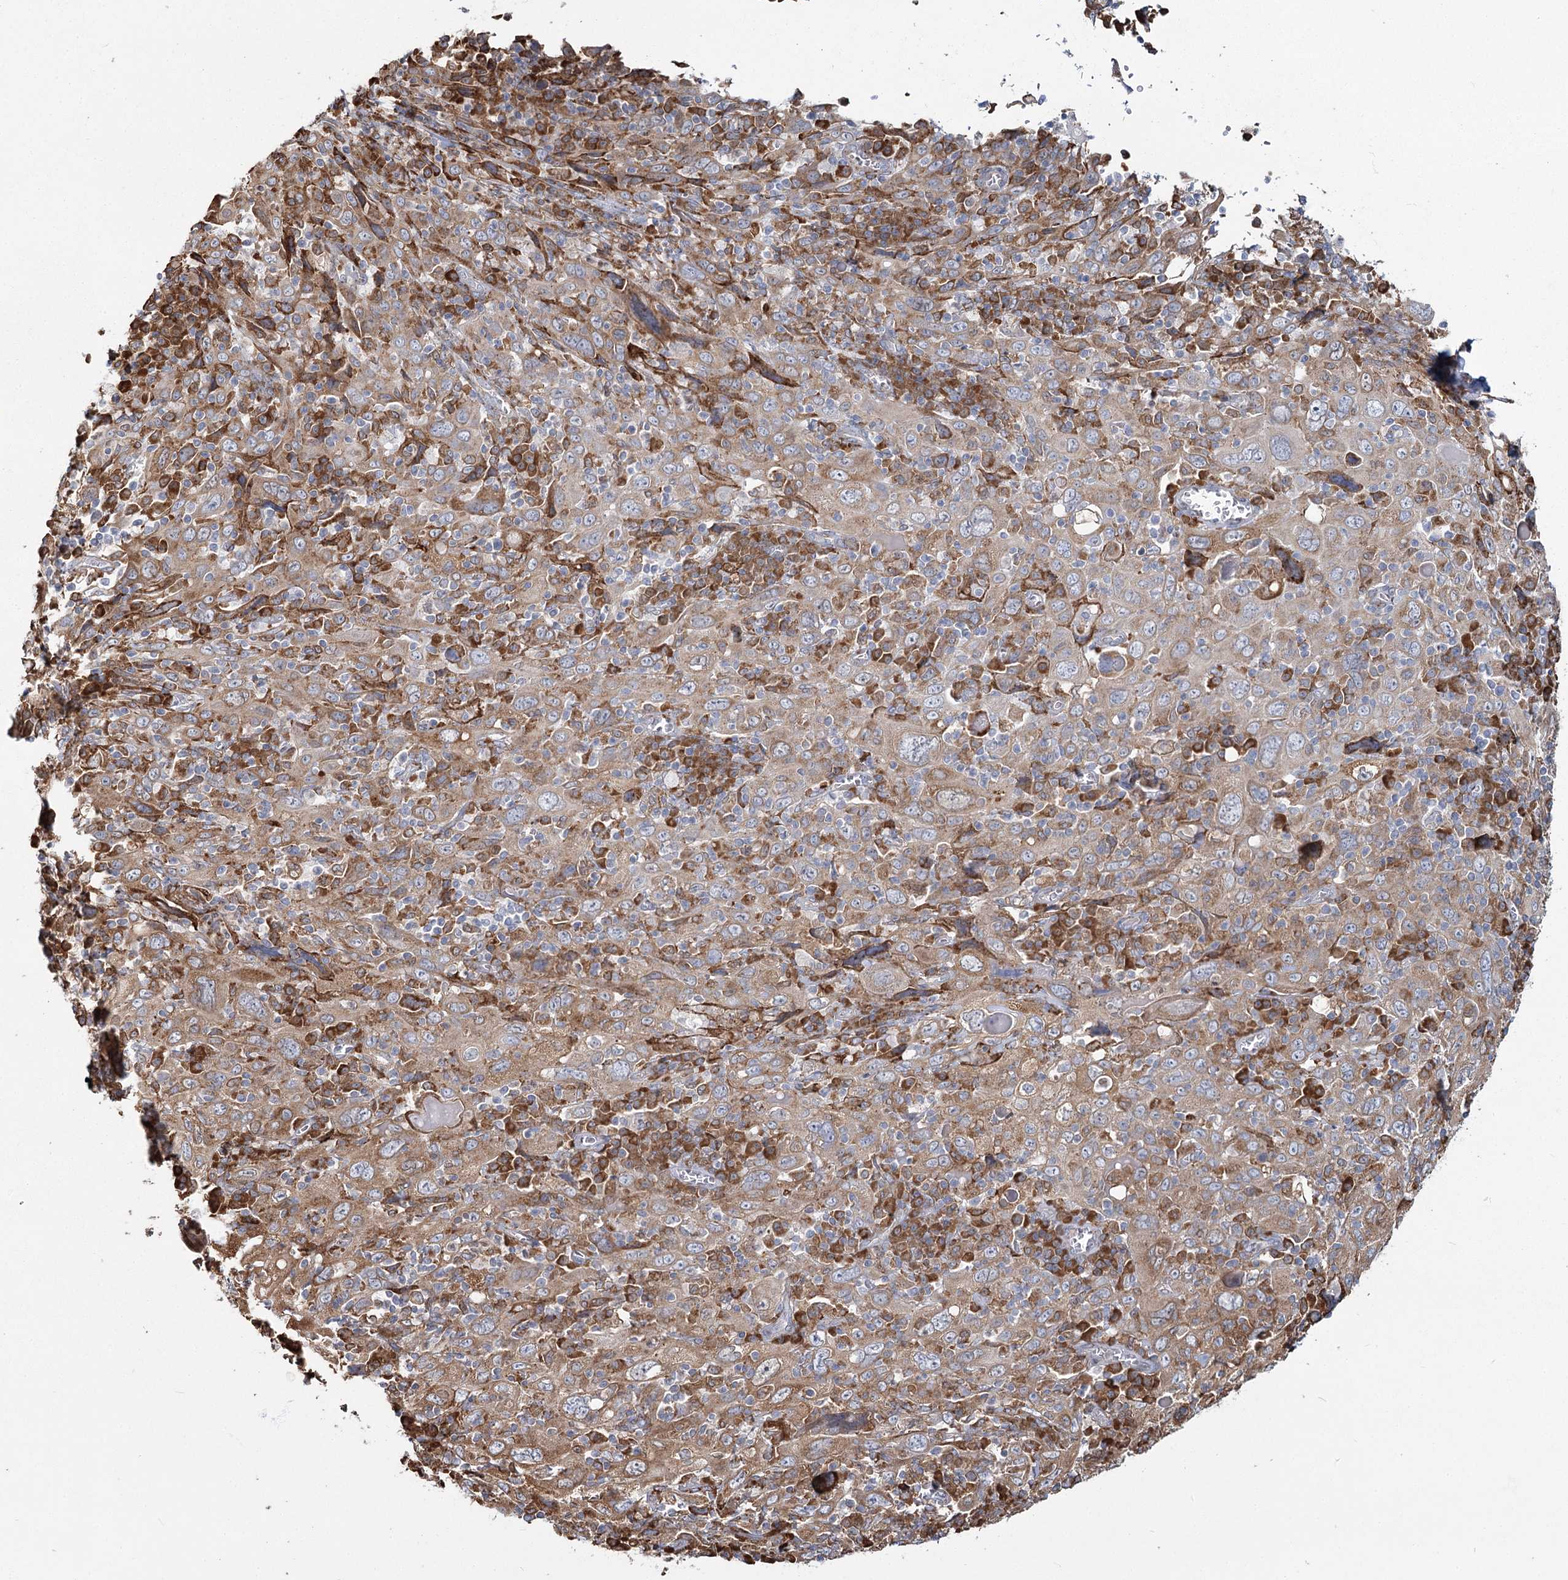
{"staining": {"intensity": "moderate", "quantity": ">75%", "location": "cytoplasmic/membranous"}, "tissue": "cervical cancer", "cell_type": "Tumor cells", "image_type": "cancer", "snomed": [{"axis": "morphology", "description": "Squamous cell carcinoma, NOS"}, {"axis": "topography", "description": "Cervix"}], "caption": "About >75% of tumor cells in cervical cancer (squamous cell carcinoma) exhibit moderate cytoplasmic/membranous protein positivity as visualized by brown immunohistochemical staining.", "gene": "ZCCHC9", "patient": {"sex": "female", "age": 46}}